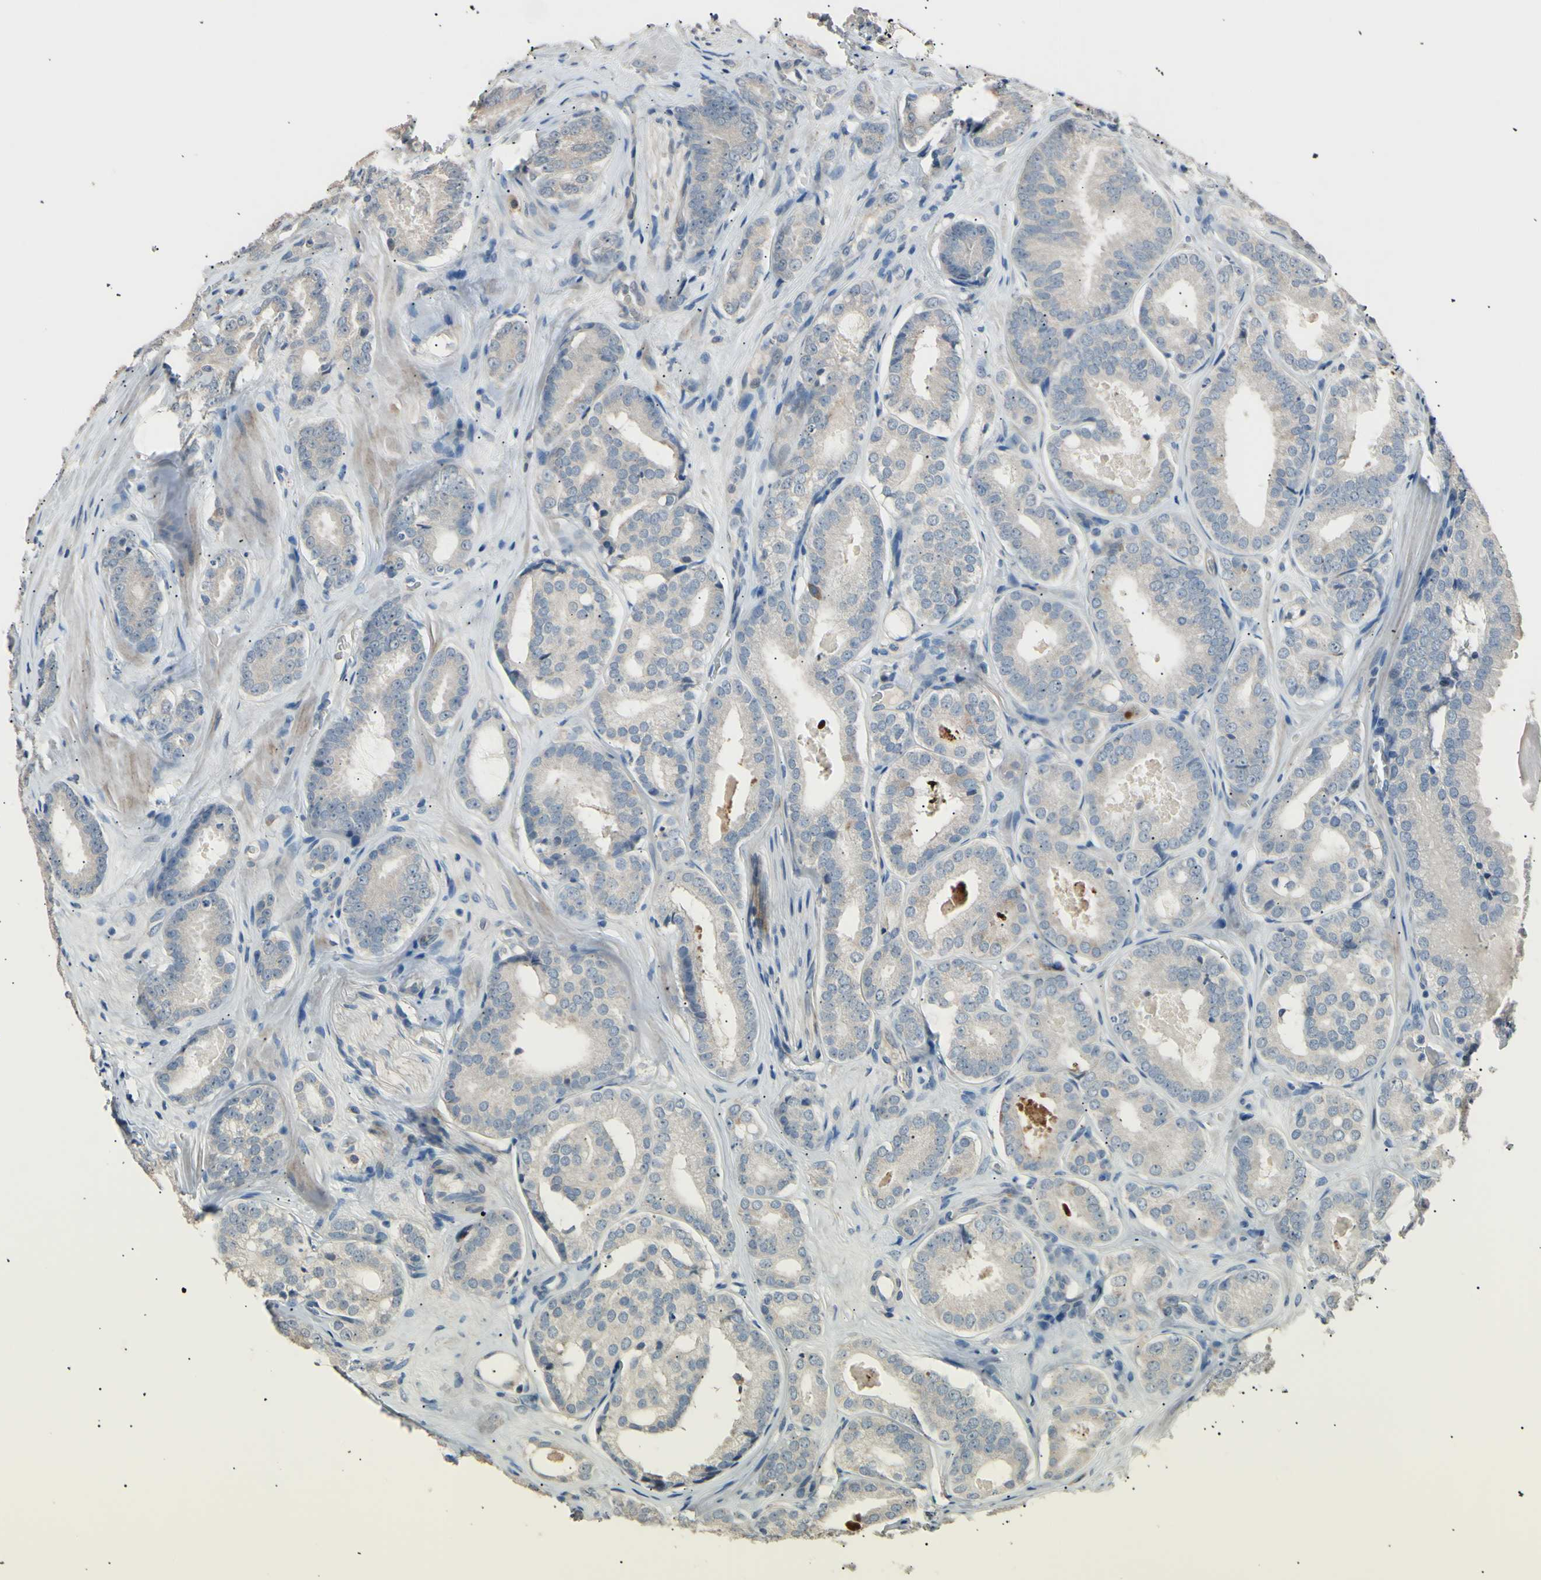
{"staining": {"intensity": "negative", "quantity": "none", "location": "none"}, "tissue": "prostate cancer", "cell_type": "Tumor cells", "image_type": "cancer", "snomed": [{"axis": "morphology", "description": "Adenocarcinoma, High grade"}, {"axis": "topography", "description": "Prostate"}], "caption": "Tumor cells show no significant protein expression in prostate cancer. (DAB immunohistochemistry, high magnification).", "gene": "LDLR", "patient": {"sex": "male", "age": 64}}